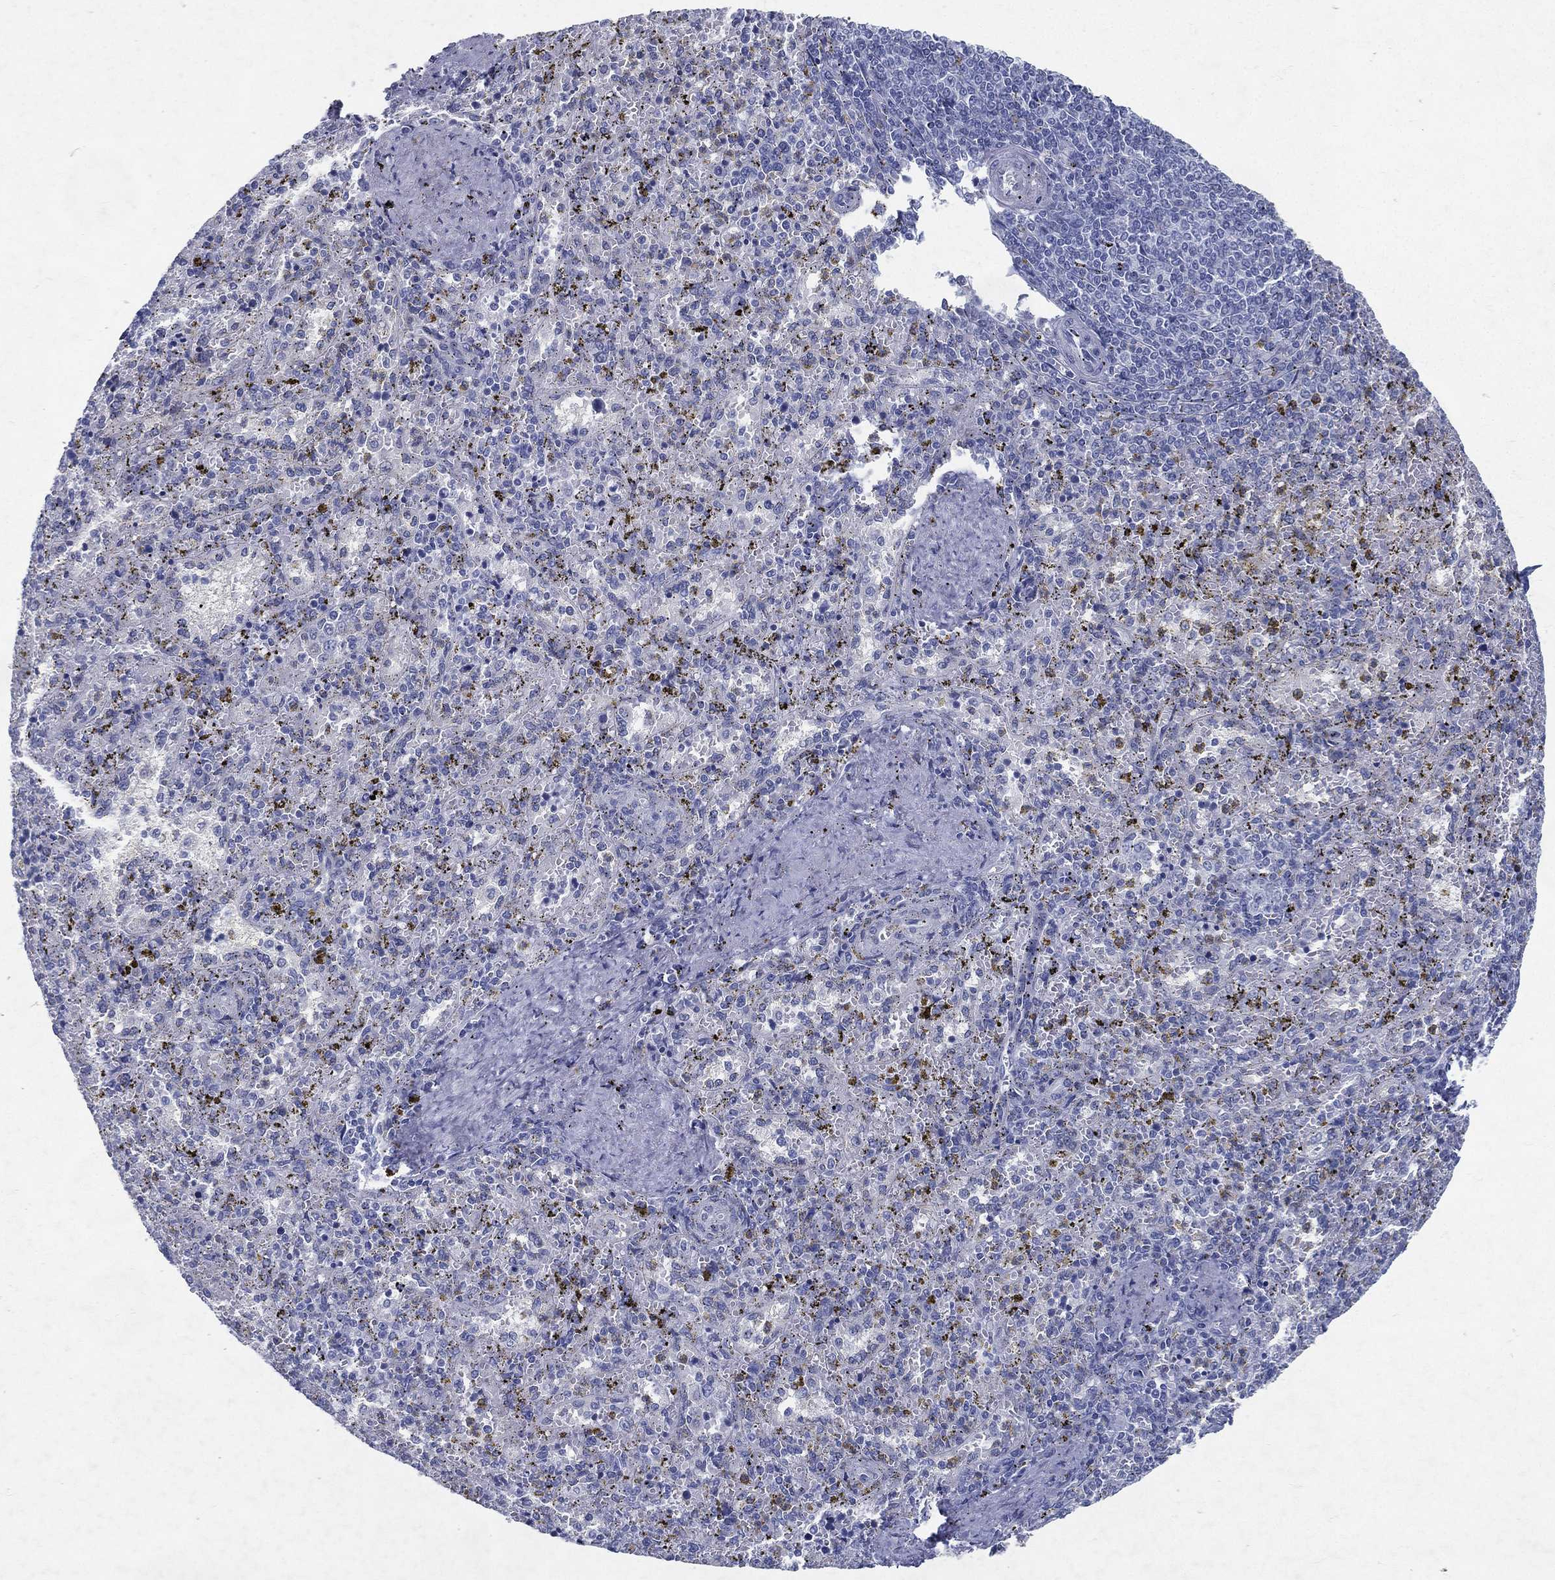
{"staining": {"intensity": "negative", "quantity": "none", "location": "none"}, "tissue": "spleen", "cell_type": "Cells in red pulp", "image_type": "normal", "snomed": [{"axis": "morphology", "description": "Normal tissue, NOS"}, {"axis": "topography", "description": "Spleen"}], "caption": "Immunohistochemical staining of normal spleen shows no significant expression in cells in red pulp.", "gene": "RGS13", "patient": {"sex": "female", "age": 50}}